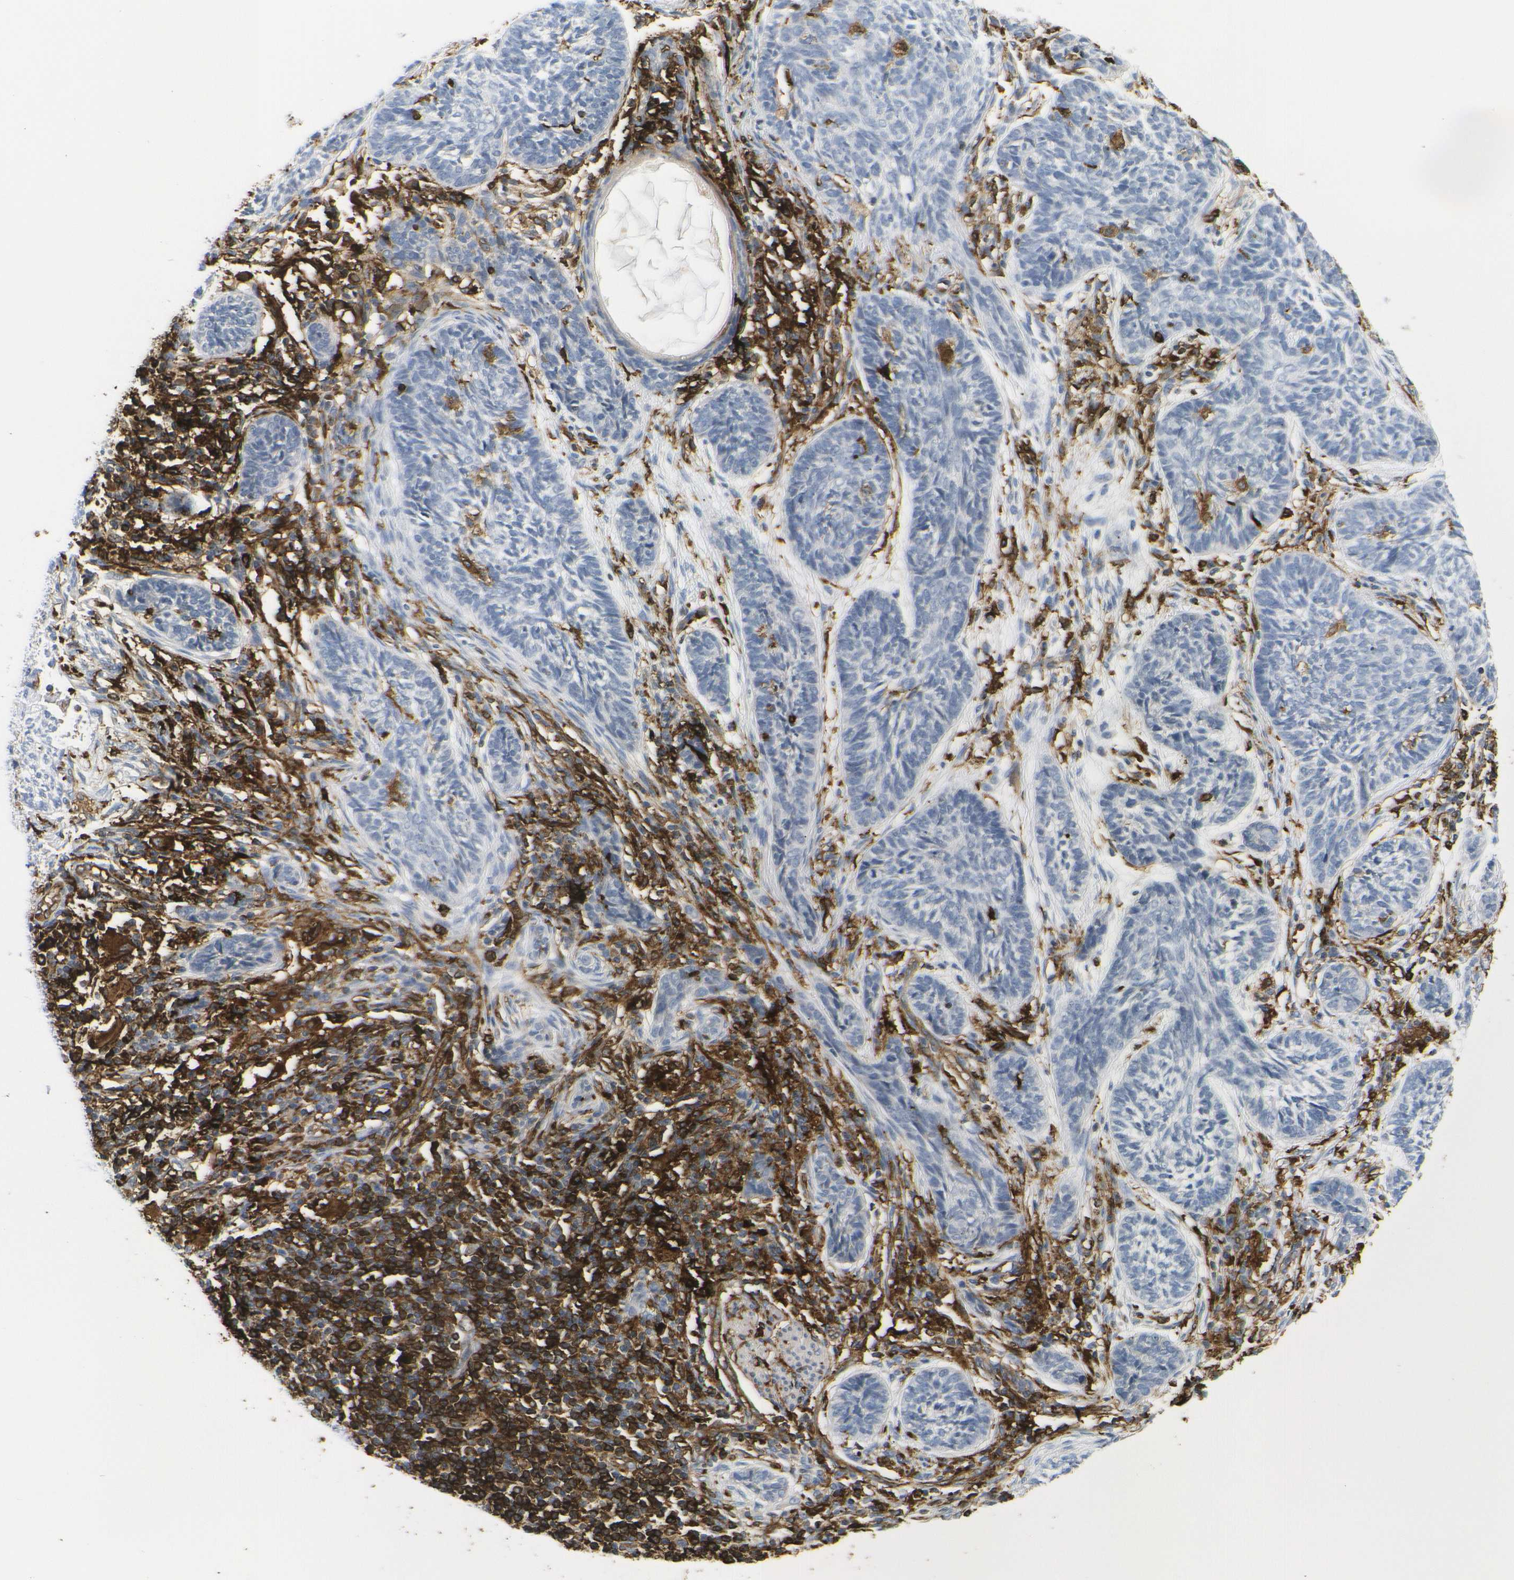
{"staining": {"intensity": "negative", "quantity": "none", "location": "none"}, "tissue": "skin cancer", "cell_type": "Tumor cells", "image_type": "cancer", "snomed": [{"axis": "morphology", "description": "Papilloma, NOS"}, {"axis": "morphology", "description": "Basal cell carcinoma"}, {"axis": "topography", "description": "Skin"}], "caption": "High power microscopy micrograph of an immunohistochemistry (IHC) image of skin cancer, revealing no significant positivity in tumor cells.", "gene": "HLA-DQB1", "patient": {"sex": "male", "age": 87}}